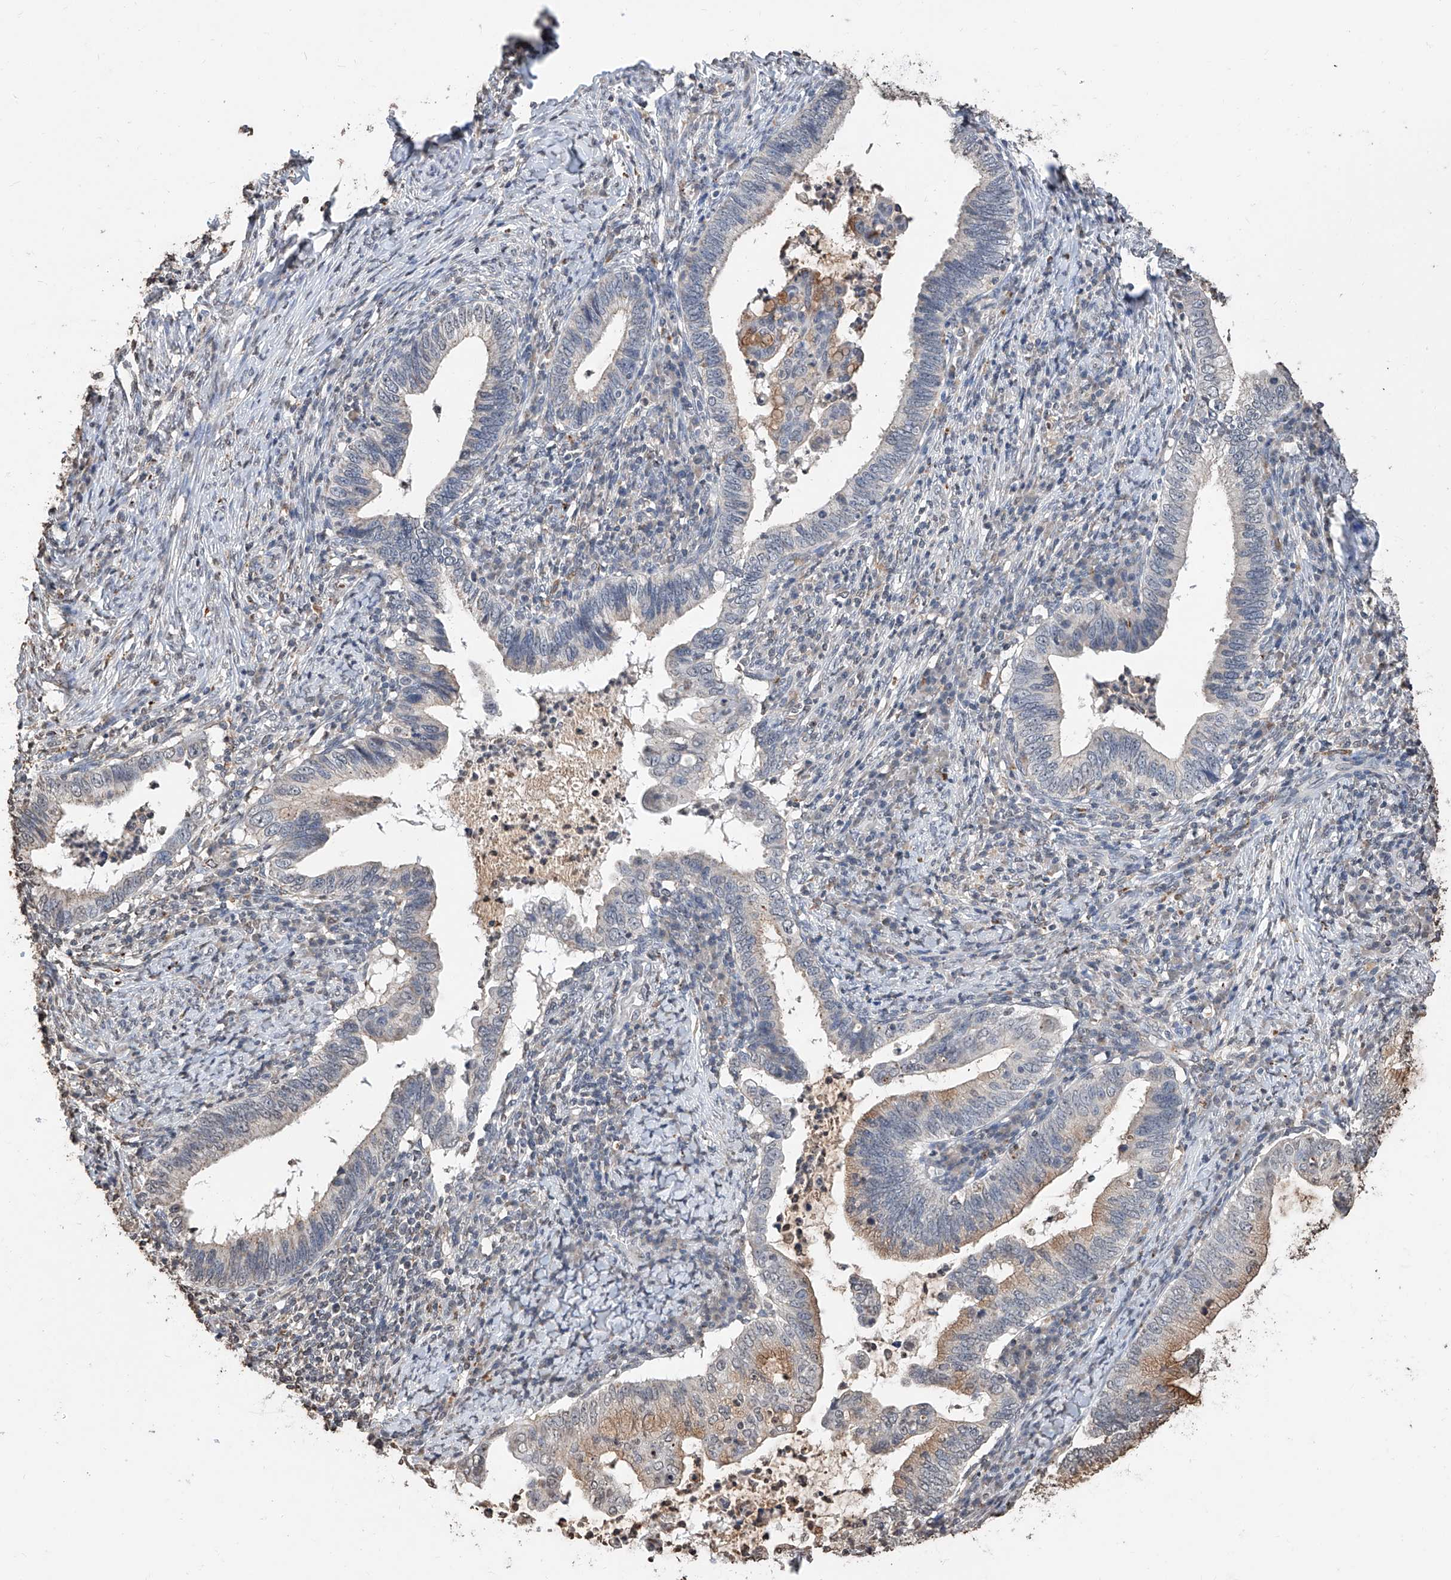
{"staining": {"intensity": "moderate", "quantity": "<25%", "location": "cytoplasmic/membranous"}, "tissue": "cervical cancer", "cell_type": "Tumor cells", "image_type": "cancer", "snomed": [{"axis": "morphology", "description": "Adenocarcinoma, NOS"}, {"axis": "topography", "description": "Cervix"}], "caption": "The image exhibits staining of cervical adenocarcinoma, revealing moderate cytoplasmic/membranous protein staining (brown color) within tumor cells. Using DAB (3,3'-diaminobenzidine) (brown) and hematoxylin (blue) stains, captured at high magnification using brightfield microscopy.", "gene": "RP9", "patient": {"sex": "female", "age": 36}}